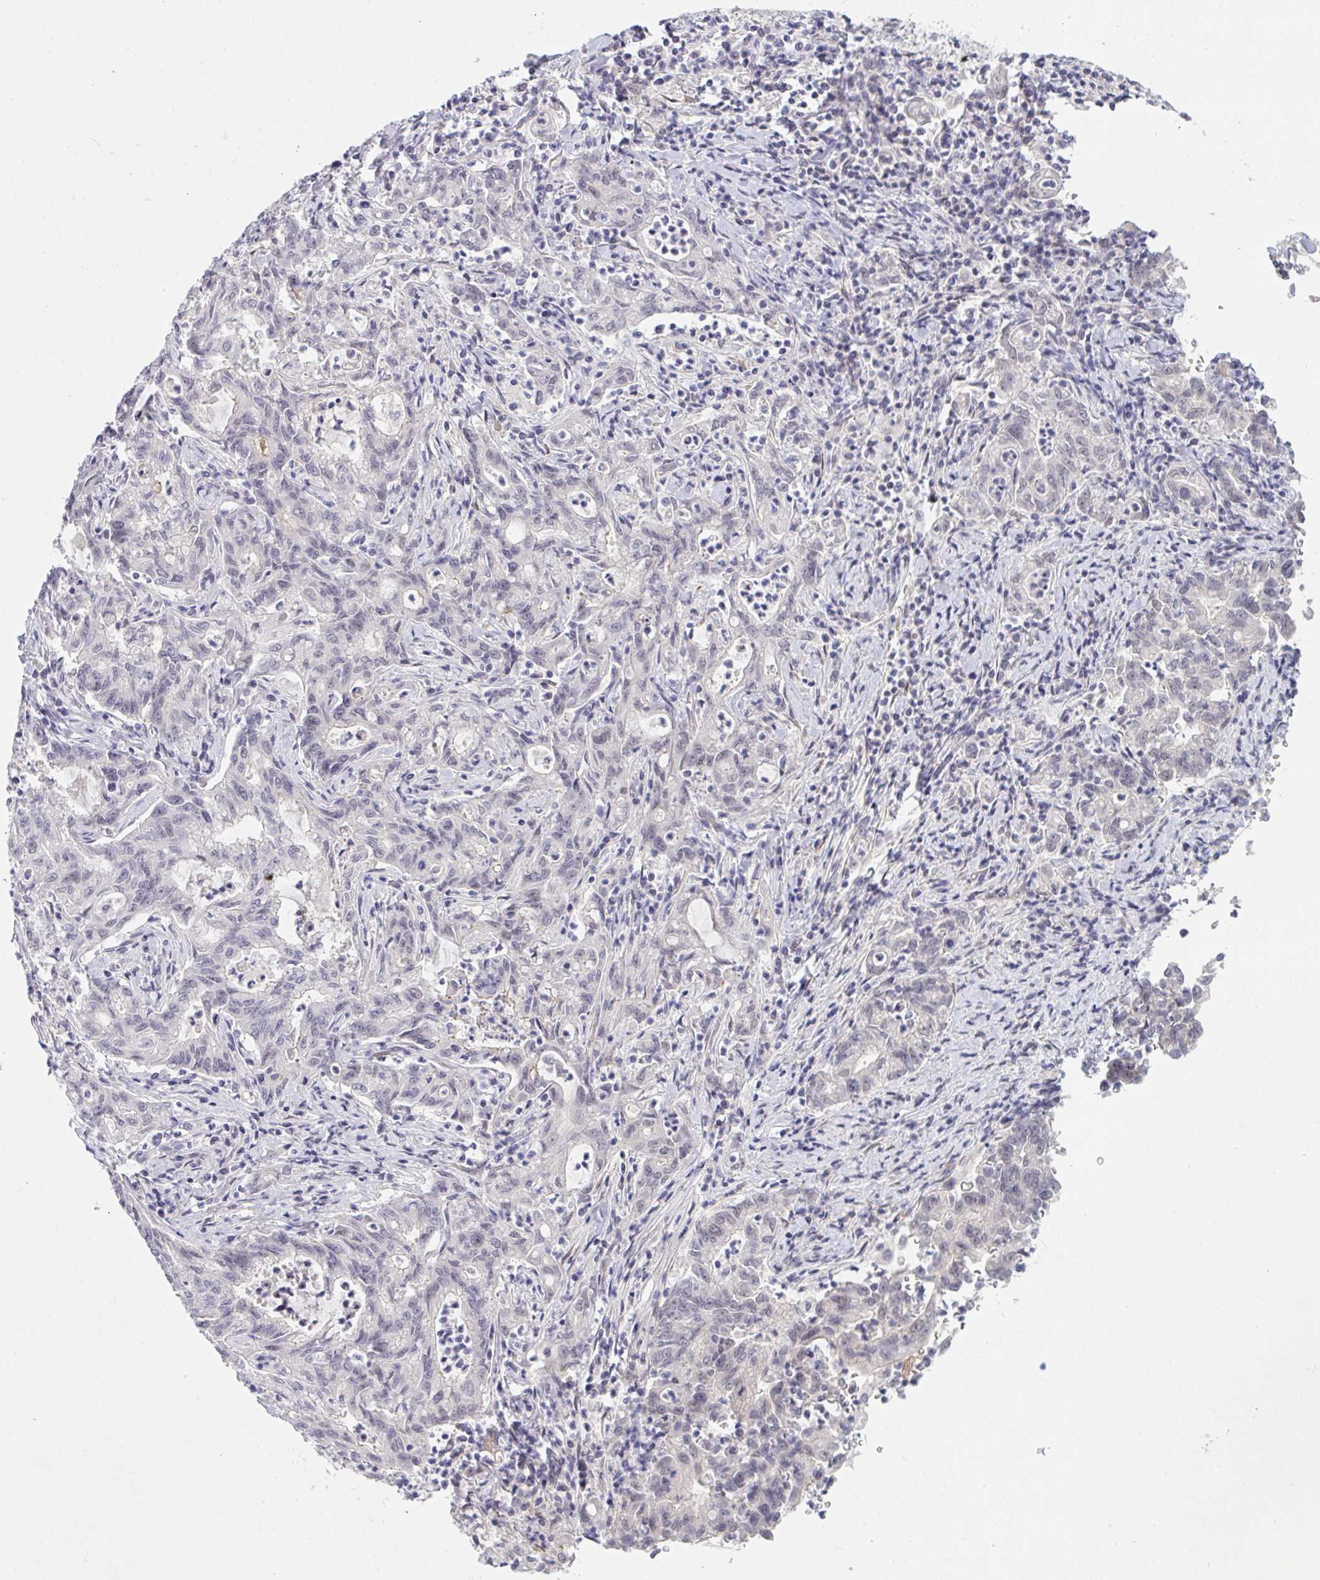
{"staining": {"intensity": "negative", "quantity": "none", "location": "none"}, "tissue": "stomach cancer", "cell_type": "Tumor cells", "image_type": "cancer", "snomed": [{"axis": "morphology", "description": "Adenocarcinoma, NOS"}, {"axis": "topography", "description": "Stomach, upper"}], "caption": "Stomach cancer was stained to show a protein in brown. There is no significant staining in tumor cells.", "gene": "ZNF784", "patient": {"sex": "female", "age": 79}}